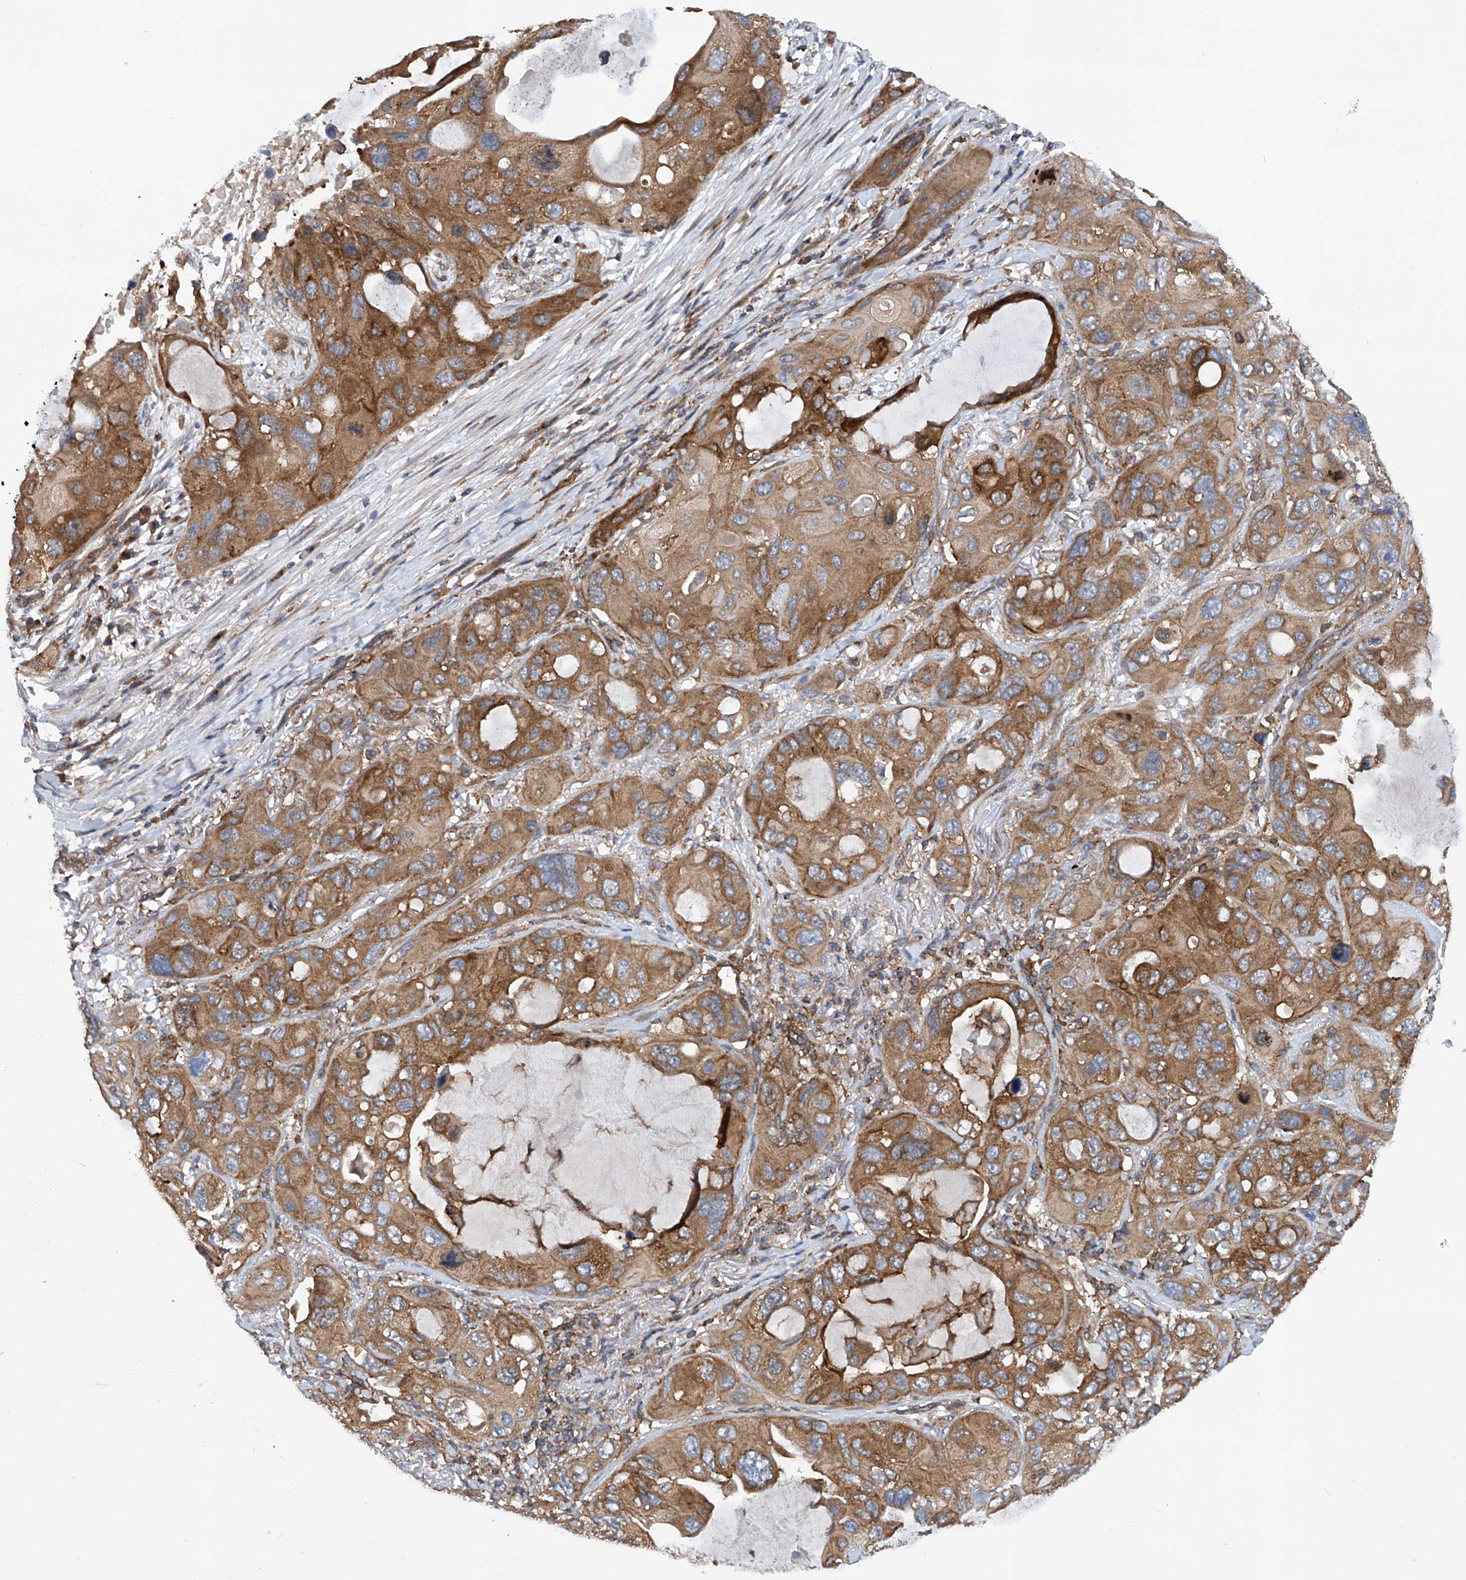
{"staining": {"intensity": "strong", "quantity": ">75%", "location": "cytoplasmic/membranous"}, "tissue": "lung cancer", "cell_type": "Tumor cells", "image_type": "cancer", "snomed": [{"axis": "morphology", "description": "Squamous cell carcinoma, NOS"}, {"axis": "topography", "description": "Lung"}], "caption": "Immunohistochemical staining of lung squamous cell carcinoma demonstrates high levels of strong cytoplasmic/membranous protein positivity in about >75% of tumor cells.", "gene": "SMAP1", "patient": {"sex": "female", "age": 73}}